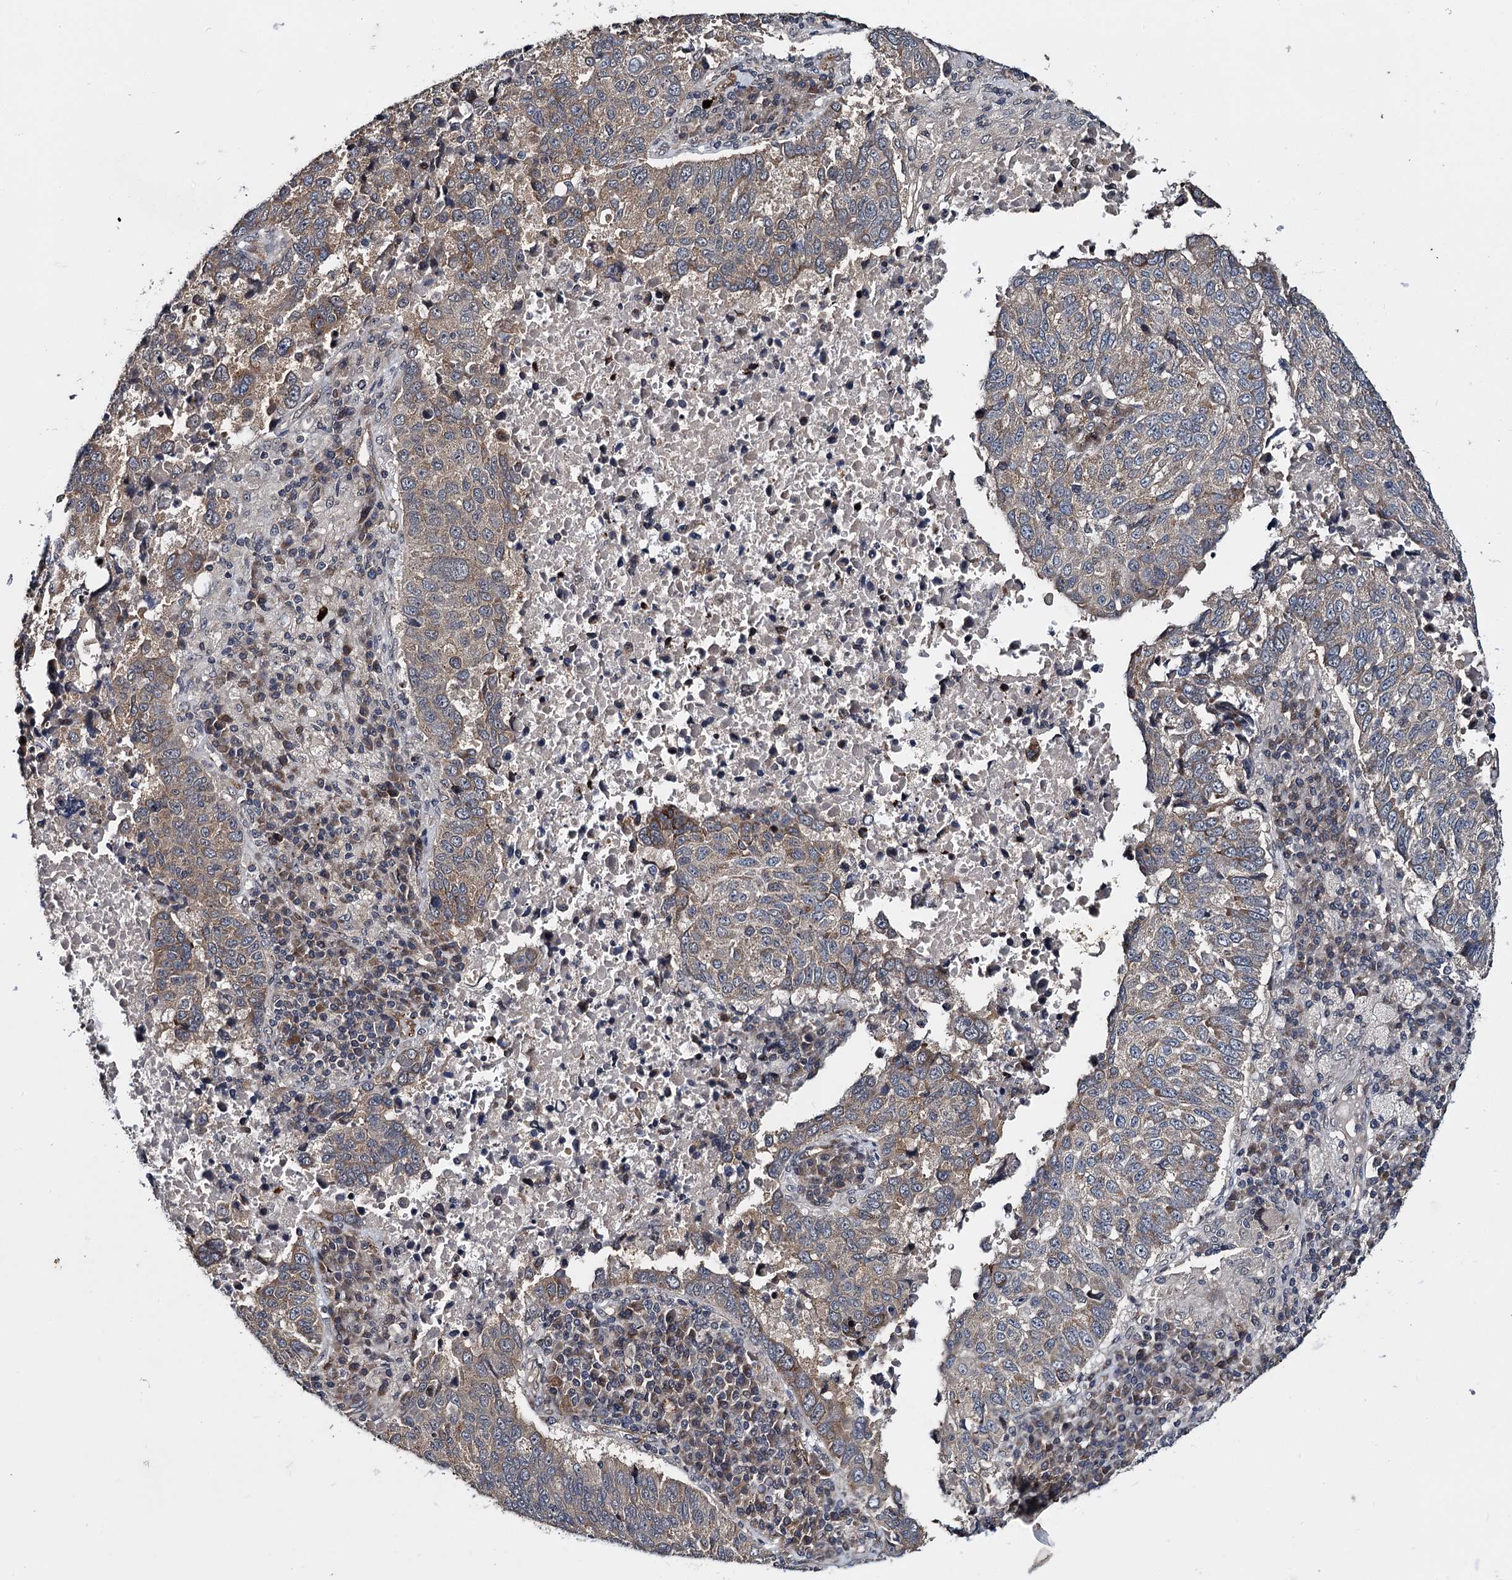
{"staining": {"intensity": "moderate", "quantity": "25%-75%", "location": "cytoplasmic/membranous"}, "tissue": "lung cancer", "cell_type": "Tumor cells", "image_type": "cancer", "snomed": [{"axis": "morphology", "description": "Squamous cell carcinoma, NOS"}, {"axis": "topography", "description": "Lung"}], "caption": "Lung cancer (squamous cell carcinoma) was stained to show a protein in brown. There is medium levels of moderate cytoplasmic/membranous positivity in approximately 25%-75% of tumor cells.", "gene": "ARHGAP42", "patient": {"sex": "male", "age": 73}}